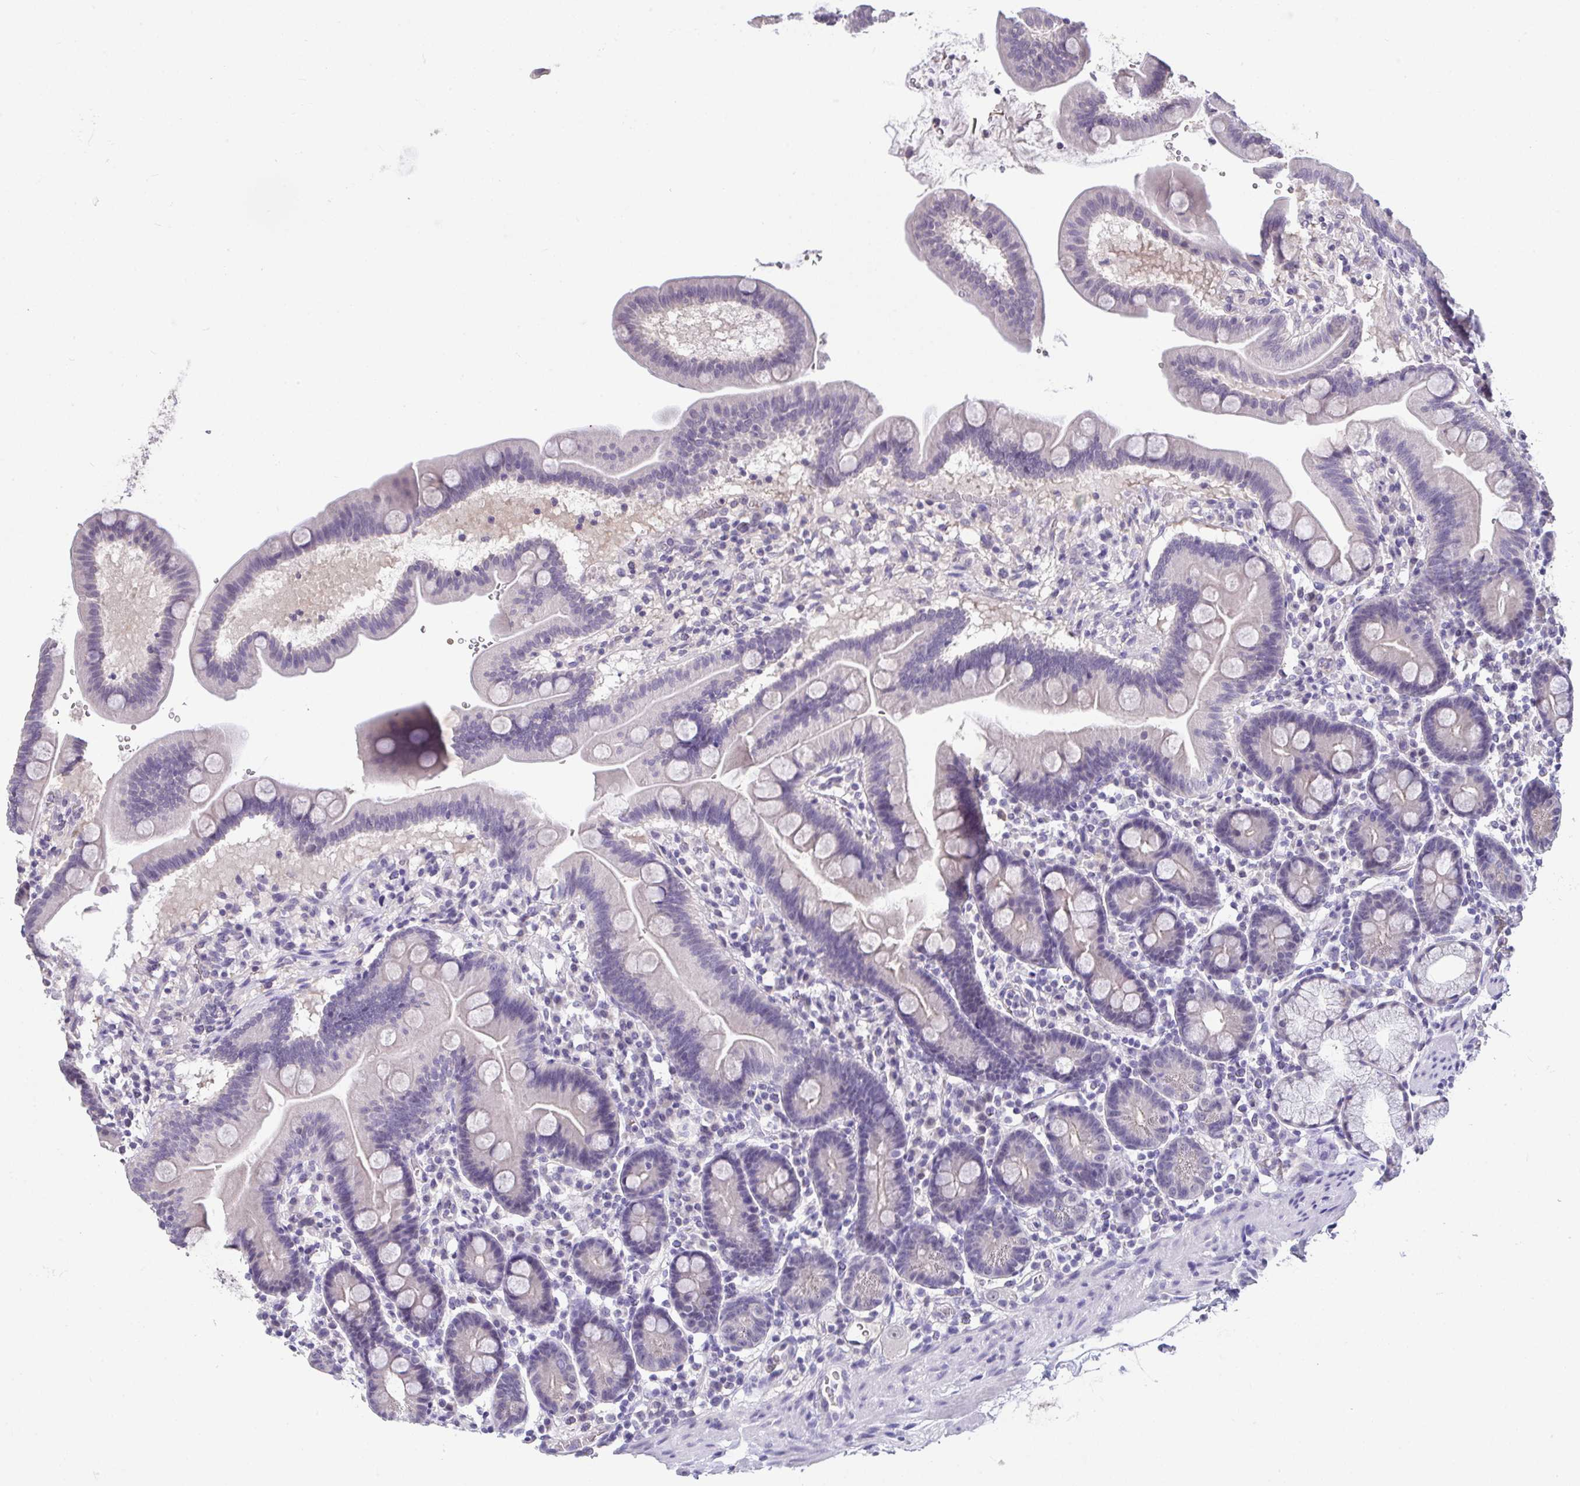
{"staining": {"intensity": "negative", "quantity": "none", "location": "none"}, "tissue": "duodenum", "cell_type": "Glandular cells", "image_type": "normal", "snomed": [{"axis": "morphology", "description": "Normal tissue, NOS"}, {"axis": "topography", "description": "Duodenum"}], "caption": "DAB immunohistochemical staining of normal human duodenum demonstrates no significant positivity in glandular cells.", "gene": "GLTPD2", "patient": {"sex": "male", "age": 59}}